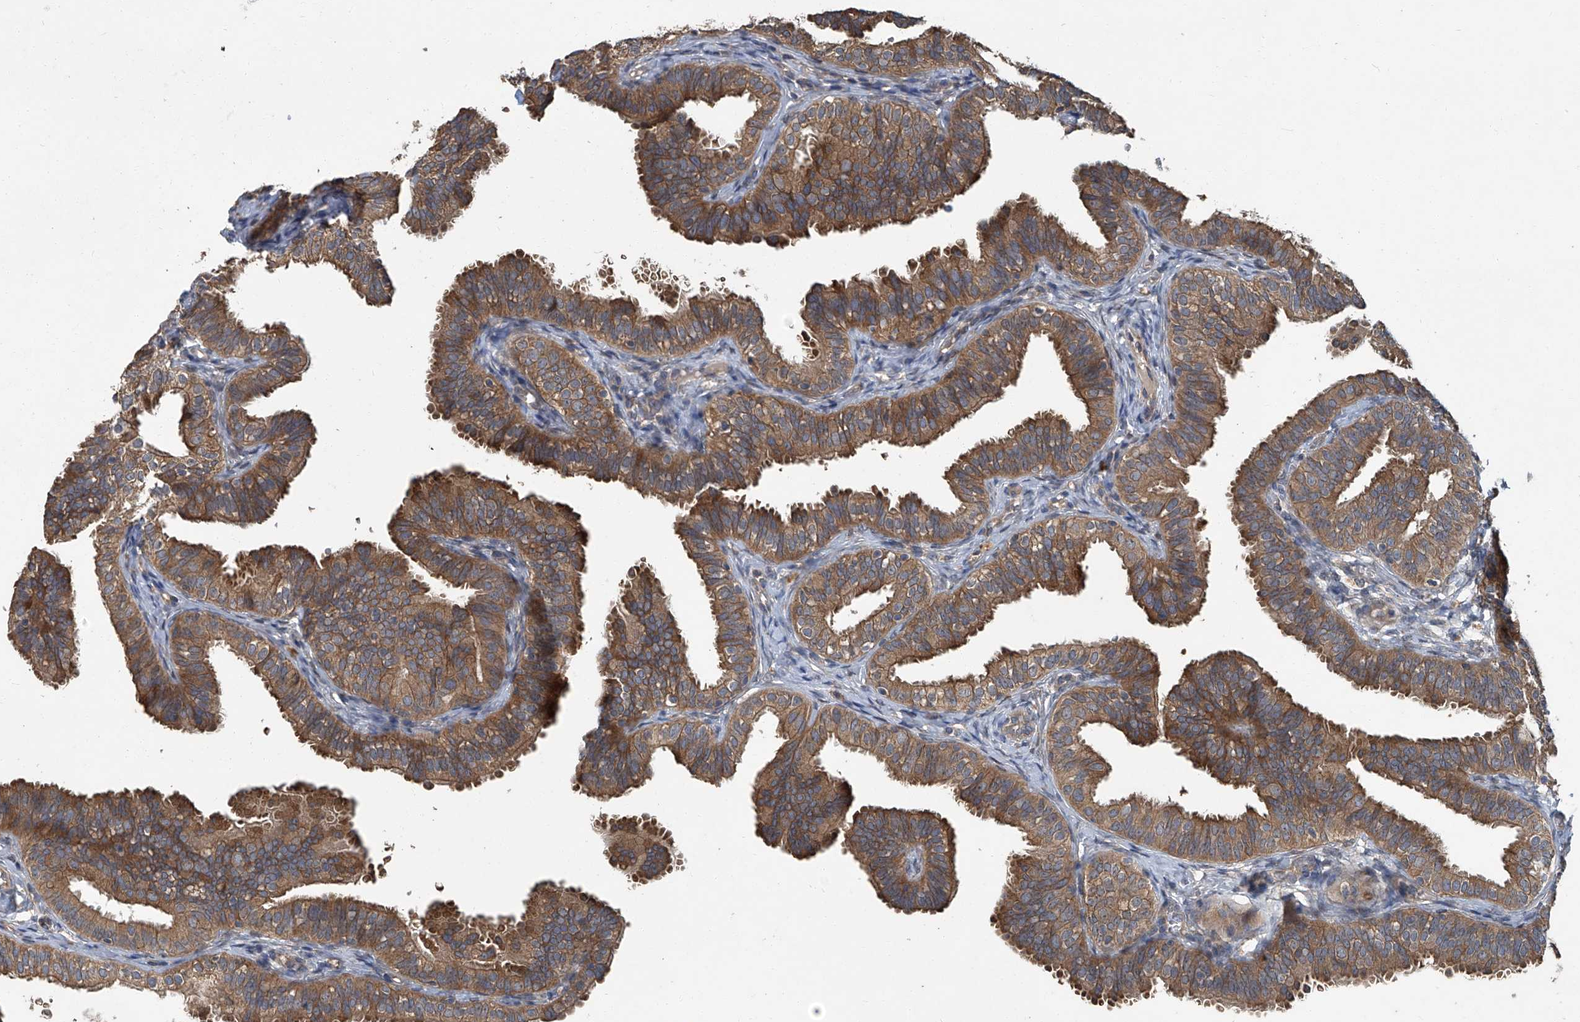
{"staining": {"intensity": "moderate", "quantity": ">75%", "location": "cytoplasmic/membranous"}, "tissue": "fallopian tube", "cell_type": "Glandular cells", "image_type": "normal", "snomed": [{"axis": "morphology", "description": "Normal tissue, NOS"}, {"axis": "topography", "description": "Fallopian tube"}], "caption": "Protein analysis of normal fallopian tube shows moderate cytoplasmic/membranous expression in about >75% of glandular cells.", "gene": "ANKRD34A", "patient": {"sex": "female", "age": 35}}